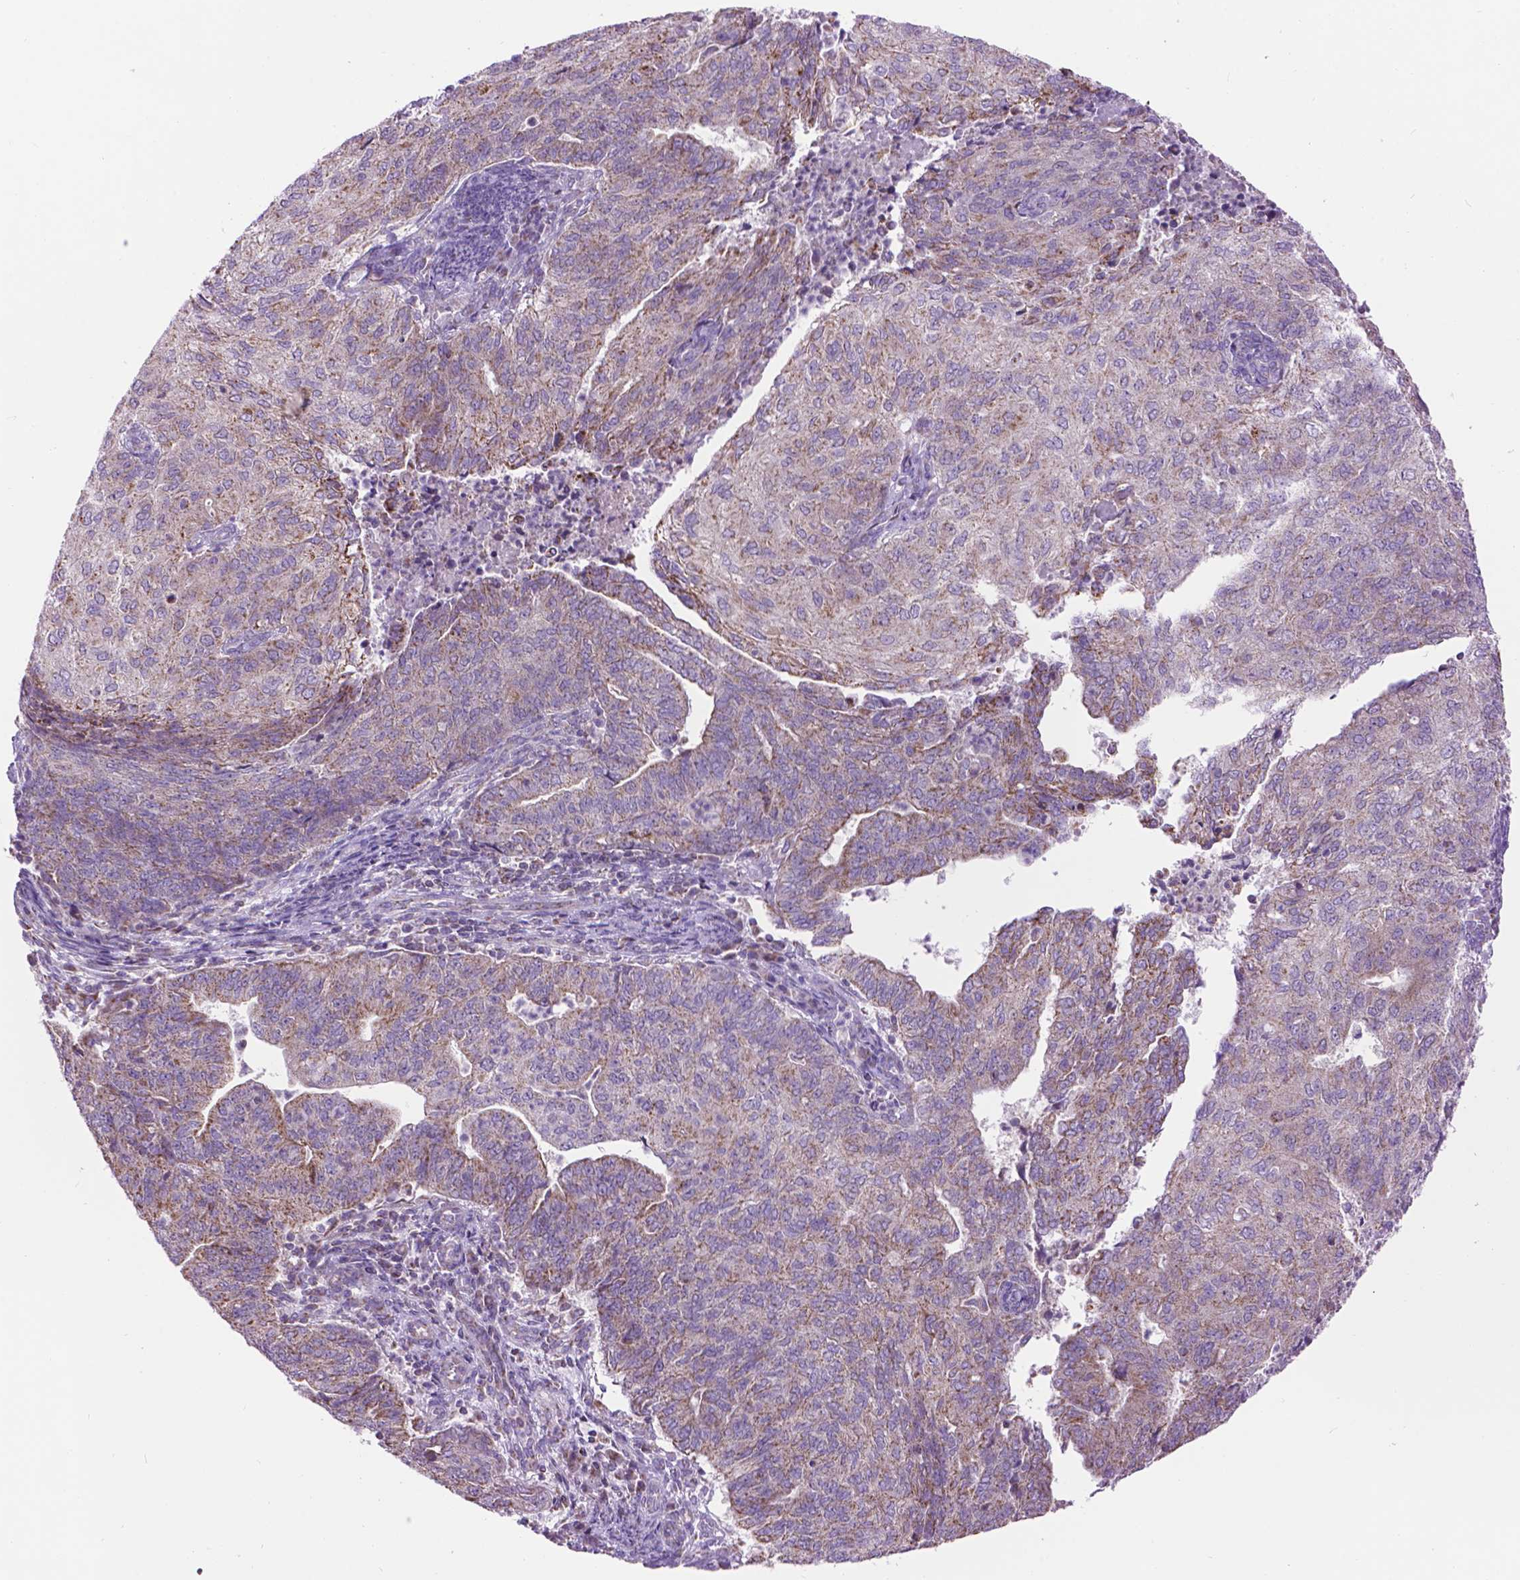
{"staining": {"intensity": "moderate", "quantity": "25%-75%", "location": "cytoplasmic/membranous"}, "tissue": "endometrial cancer", "cell_type": "Tumor cells", "image_type": "cancer", "snomed": [{"axis": "morphology", "description": "Adenocarcinoma, NOS"}, {"axis": "topography", "description": "Endometrium"}], "caption": "There is medium levels of moderate cytoplasmic/membranous expression in tumor cells of endometrial cancer, as demonstrated by immunohistochemical staining (brown color).", "gene": "PYCR3", "patient": {"sex": "female", "age": 82}}